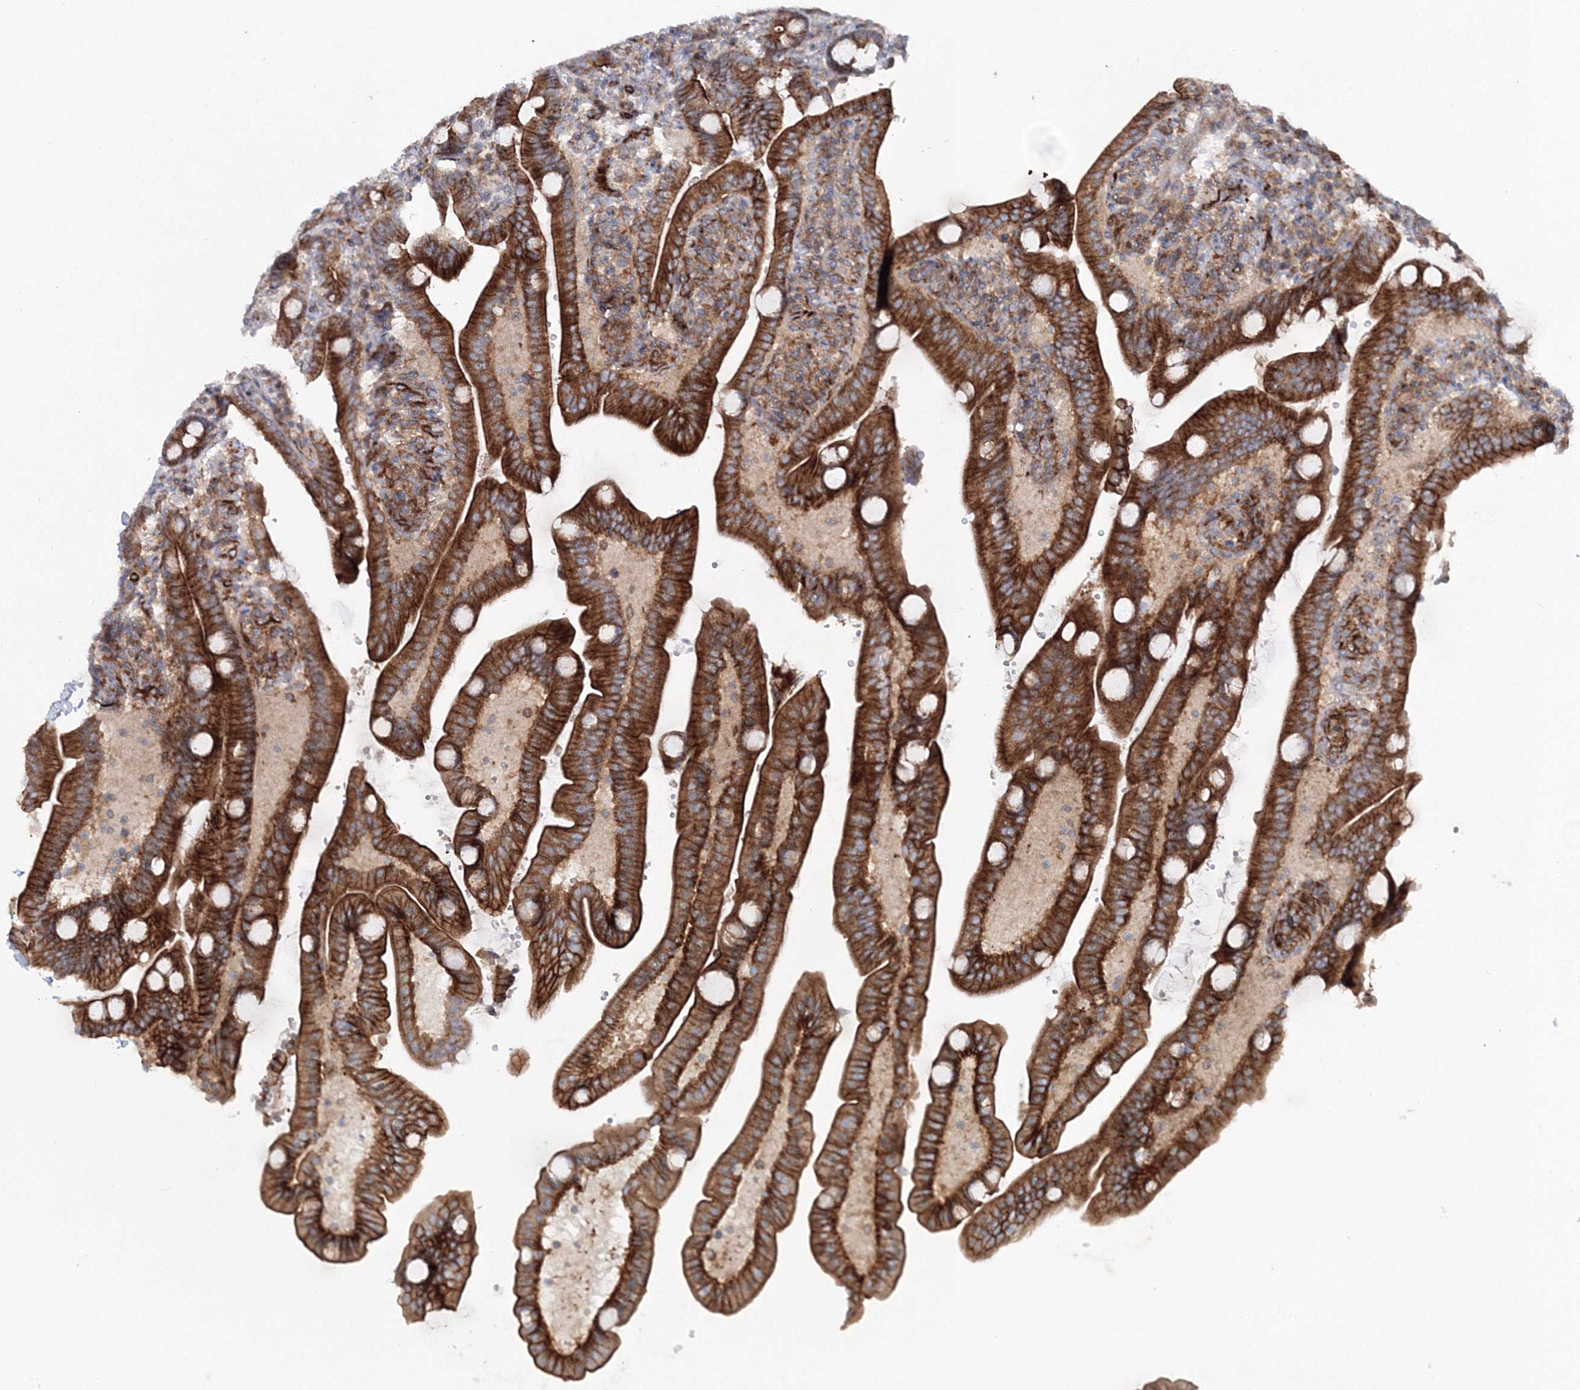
{"staining": {"intensity": "strong", "quantity": "25%-75%", "location": "cytoplasmic/membranous"}, "tissue": "duodenum", "cell_type": "Glandular cells", "image_type": "normal", "snomed": [{"axis": "morphology", "description": "Normal tissue, NOS"}, {"axis": "topography", "description": "Duodenum"}], "caption": "A high-resolution micrograph shows immunohistochemistry (IHC) staining of benign duodenum, which exhibits strong cytoplasmic/membranous positivity in about 25%-75% of glandular cells.", "gene": "GGA2", "patient": {"sex": "male", "age": 54}}